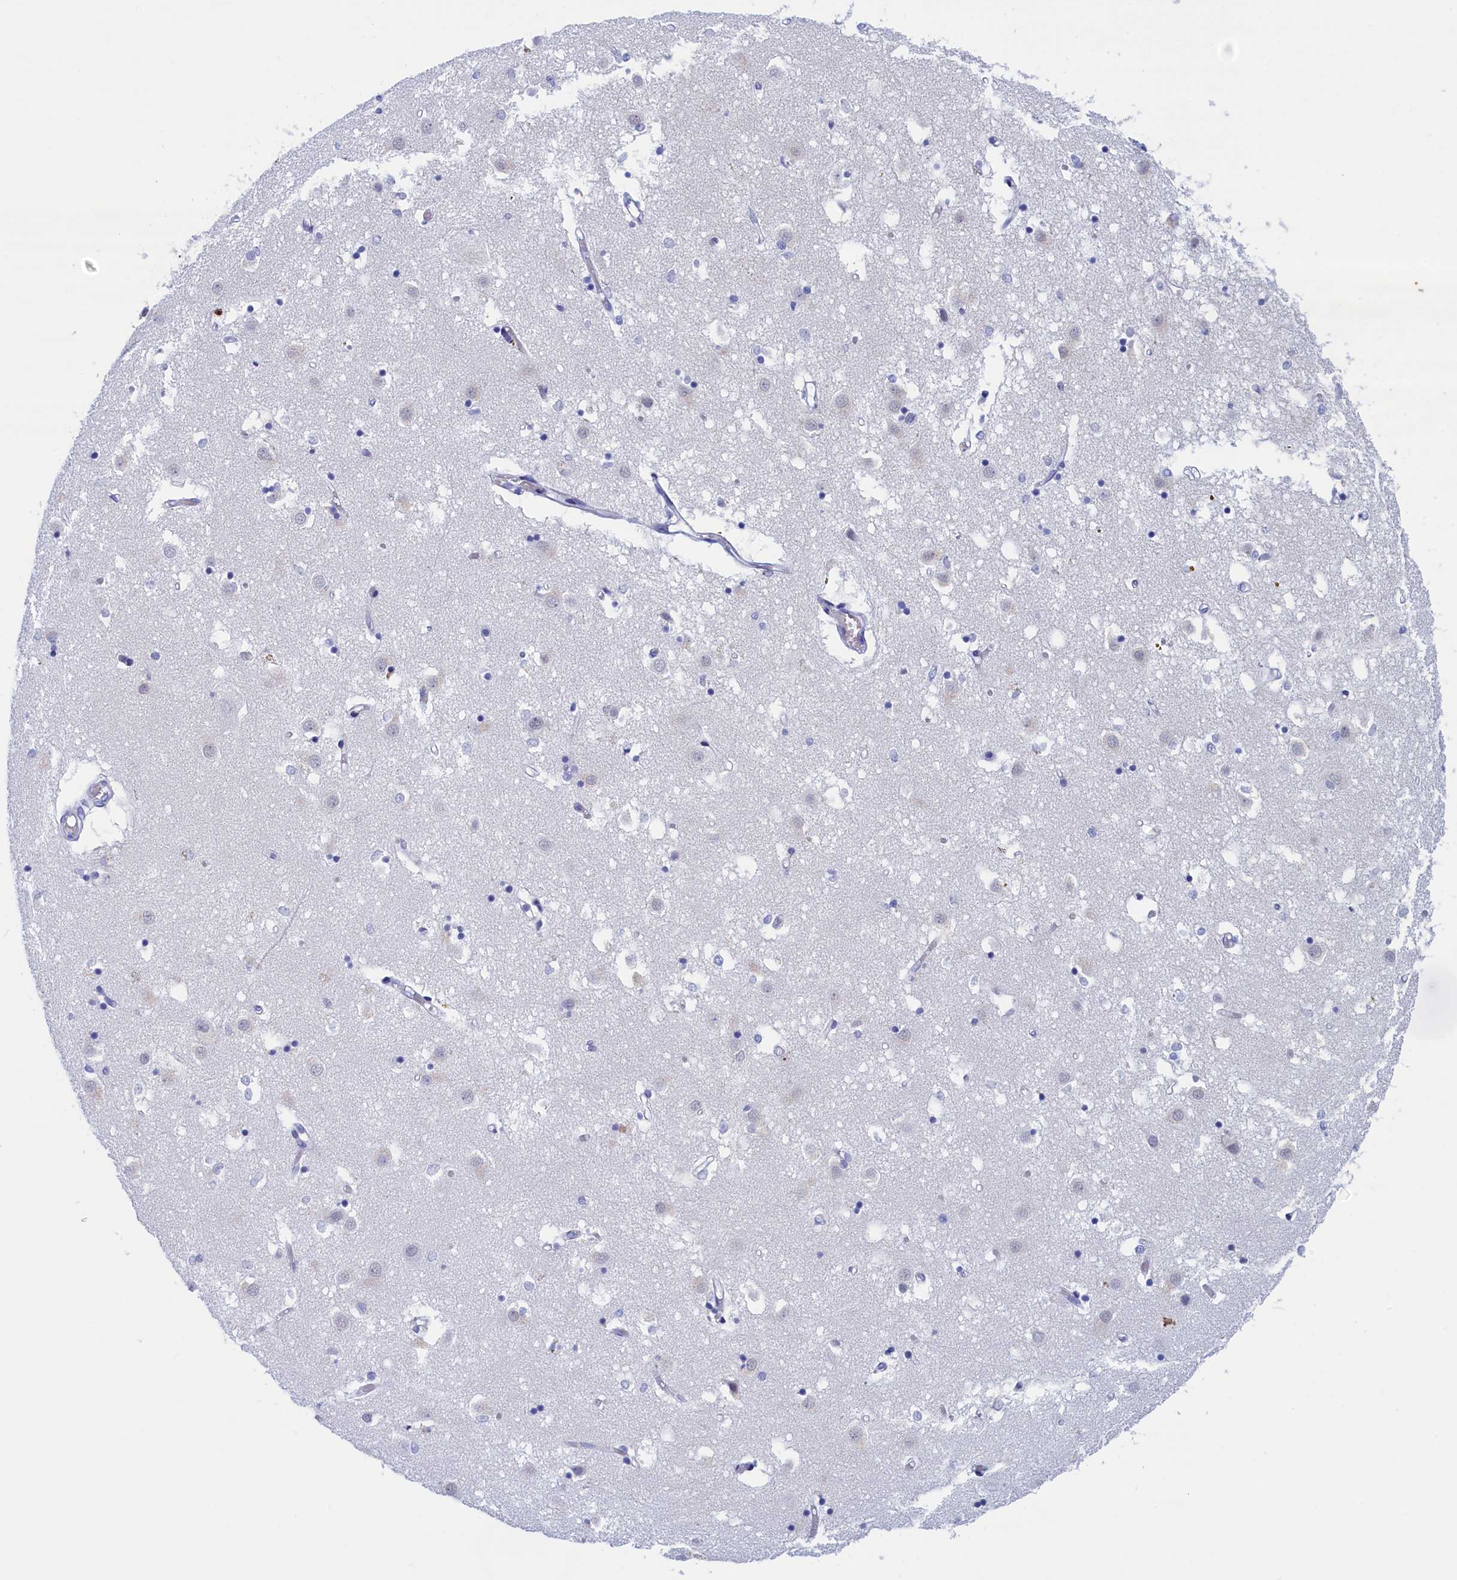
{"staining": {"intensity": "negative", "quantity": "none", "location": "none"}, "tissue": "caudate", "cell_type": "Glial cells", "image_type": "normal", "snomed": [{"axis": "morphology", "description": "Normal tissue, NOS"}, {"axis": "topography", "description": "Lateral ventricle wall"}], "caption": "This is a photomicrograph of IHC staining of unremarkable caudate, which shows no positivity in glial cells.", "gene": "WDR83", "patient": {"sex": "male", "age": 70}}